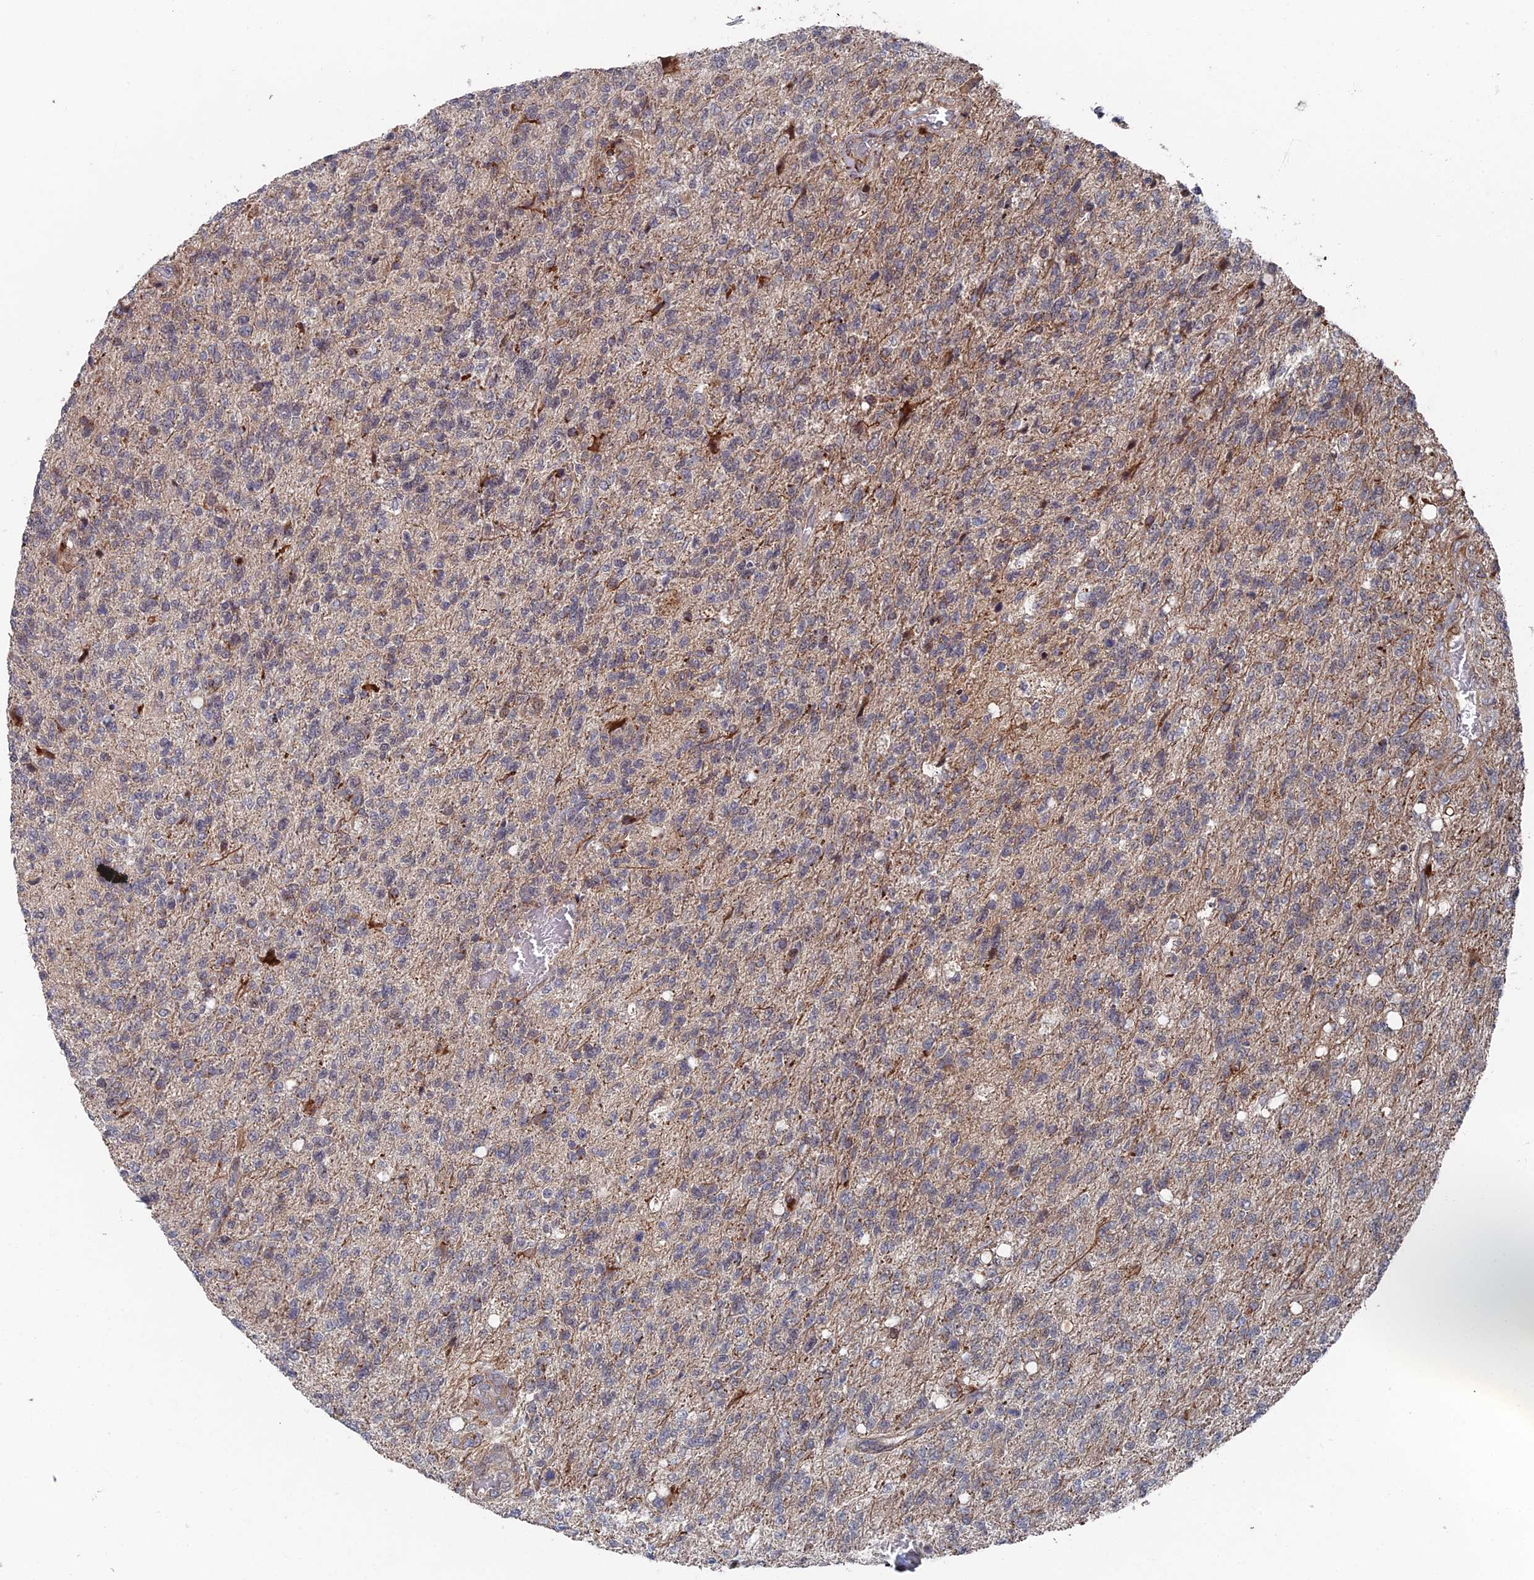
{"staining": {"intensity": "moderate", "quantity": "<25%", "location": "cytoplasmic/membranous"}, "tissue": "glioma", "cell_type": "Tumor cells", "image_type": "cancer", "snomed": [{"axis": "morphology", "description": "Glioma, malignant, High grade"}, {"axis": "topography", "description": "Brain"}], "caption": "DAB (3,3'-diaminobenzidine) immunohistochemical staining of human glioma demonstrates moderate cytoplasmic/membranous protein expression in approximately <25% of tumor cells. (Brightfield microscopy of DAB IHC at high magnification).", "gene": "GTF2IRD1", "patient": {"sex": "male", "age": 56}}